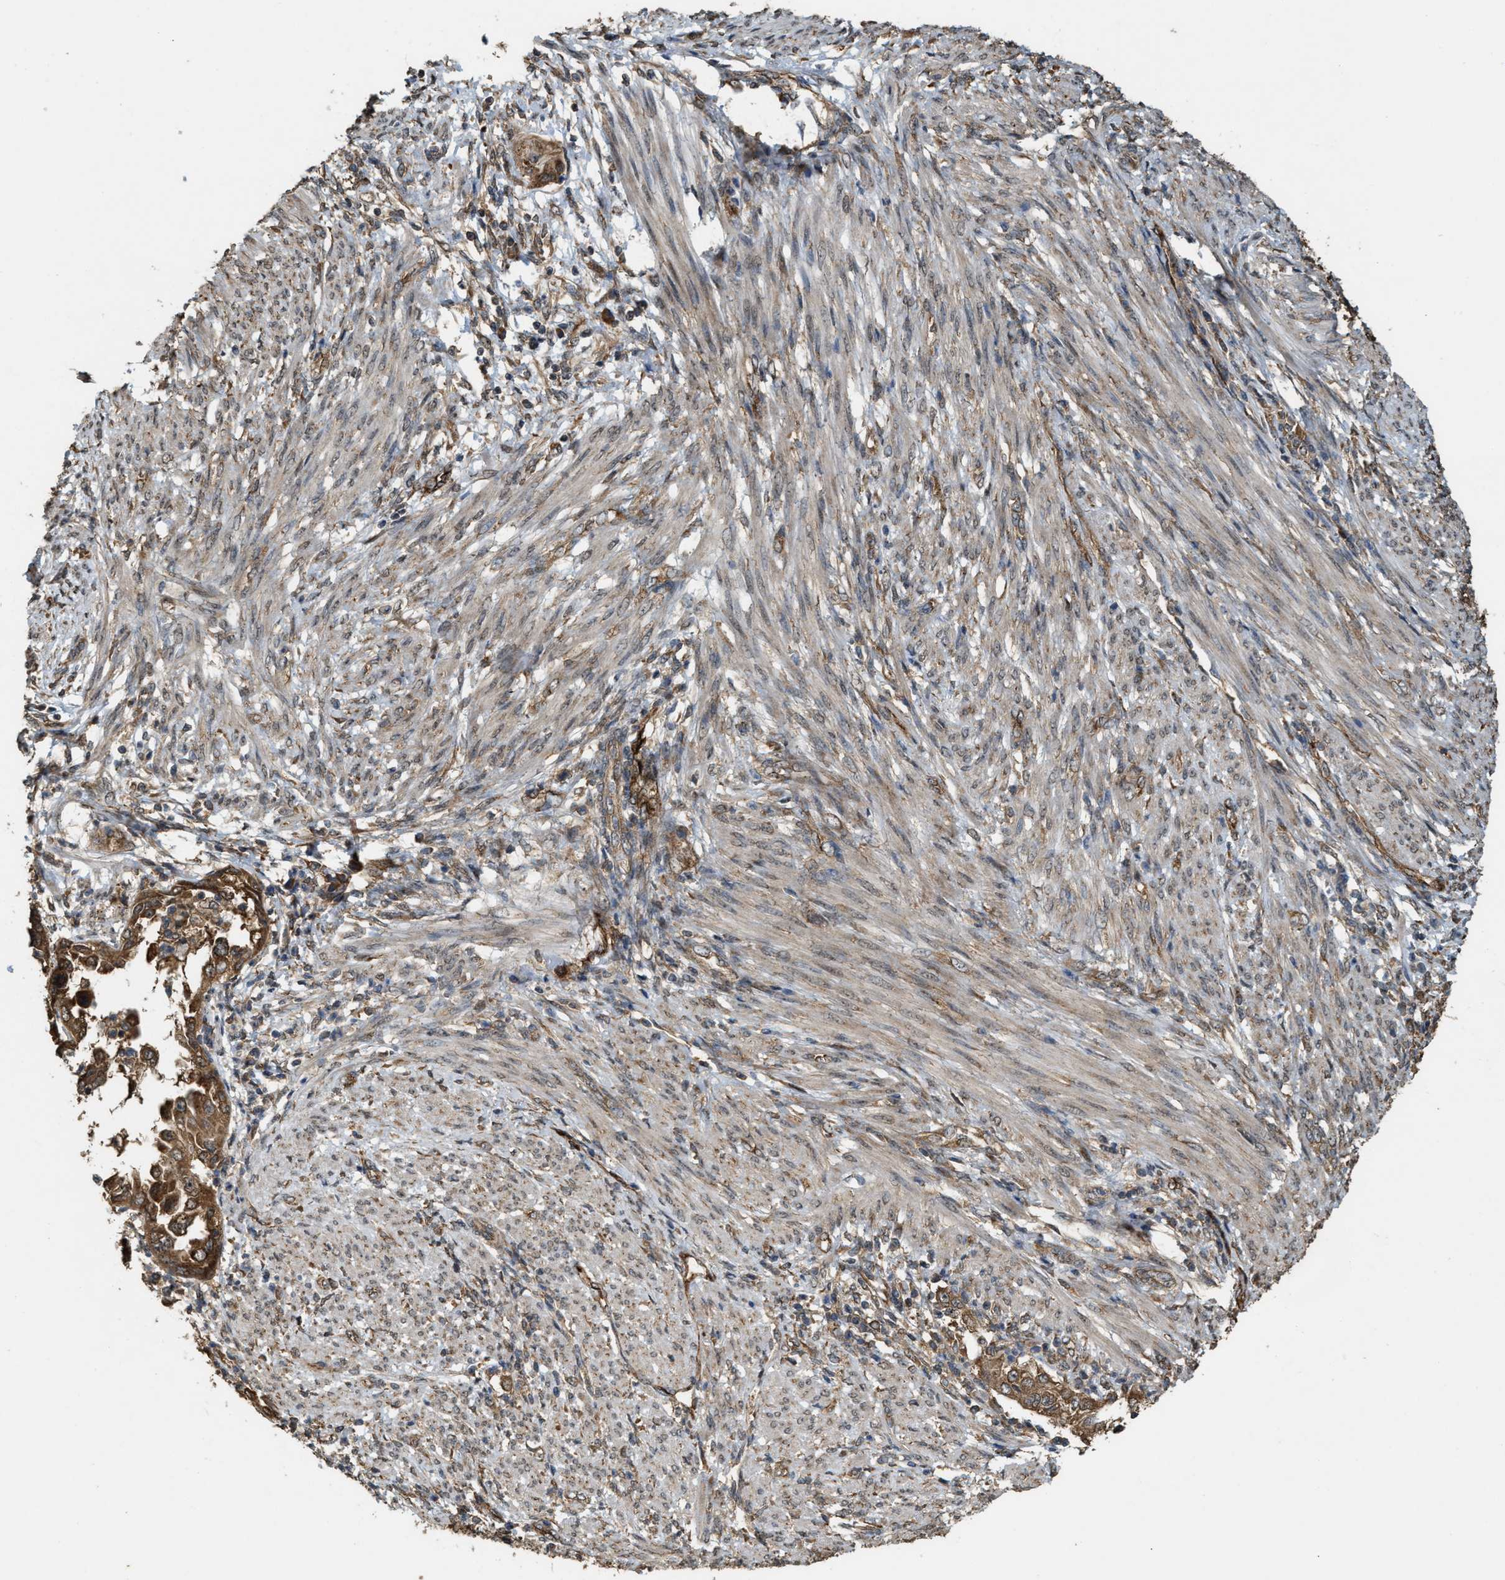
{"staining": {"intensity": "strong", "quantity": ">75%", "location": "cytoplasmic/membranous"}, "tissue": "endometrial cancer", "cell_type": "Tumor cells", "image_type": "cancer", "snomed": [{"axis": "morphology", "description": "Adenocarcinoma, NOS"}, {"axis": "topography", "description": "Endometrium"}], "caption": "Immunohistochemistry (IHC) micrograph of neoplastic tissue: human endometrial adenocarcinoma stained using immunohistochemistry reveals high levels of strong protein expression localized specifically in the cytoplasmic/membranous of tumor cells, appearing as a cytoplasmic/membranous brown color.", "gene": "ARHGEF5", "patient": {"sex": "female", "age": 85}}